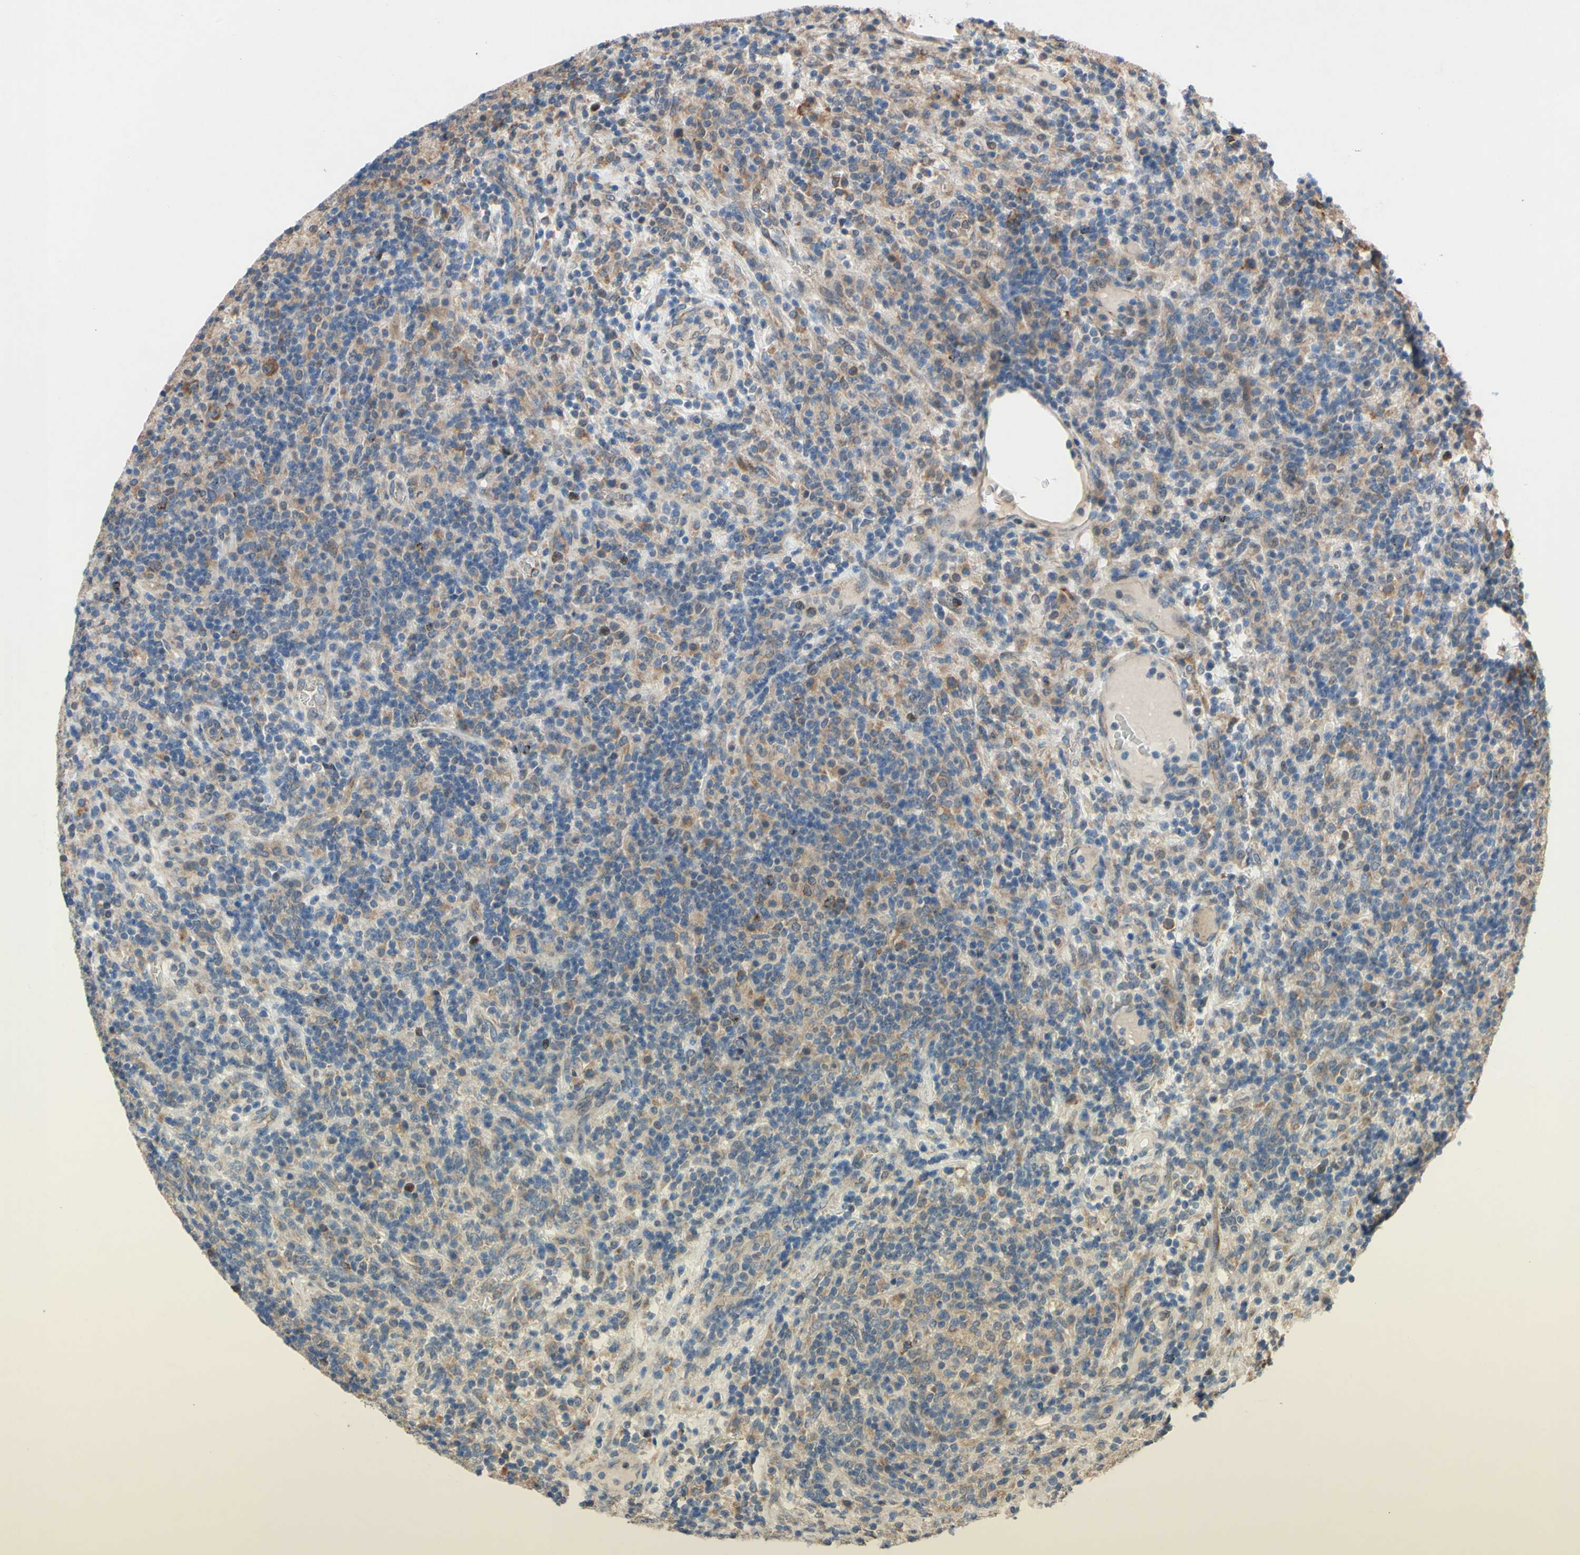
{"staining": {"intensity": "moderate", "quantity": ">75%", "location": "cytoplasmic/membranous,nuclear"}, "tissue": "lymphoma", "cell_type": "Tumor cells", "image_type": "cancer", "snomed": [{"axis": "morphology", "description": "Hodgkin's disease, NOS"}, {"axis": "topography", "description": "Lymph node"}], "caption": "DAB immunohistochemical staining of Hodgkin's disease exhibits moderate cytoplasmic/membranous and nuclear protein expression in approximately >75% of tumor cells.", "gene": "PDGFB", "patient": {"sex": "male", "age": 70}}